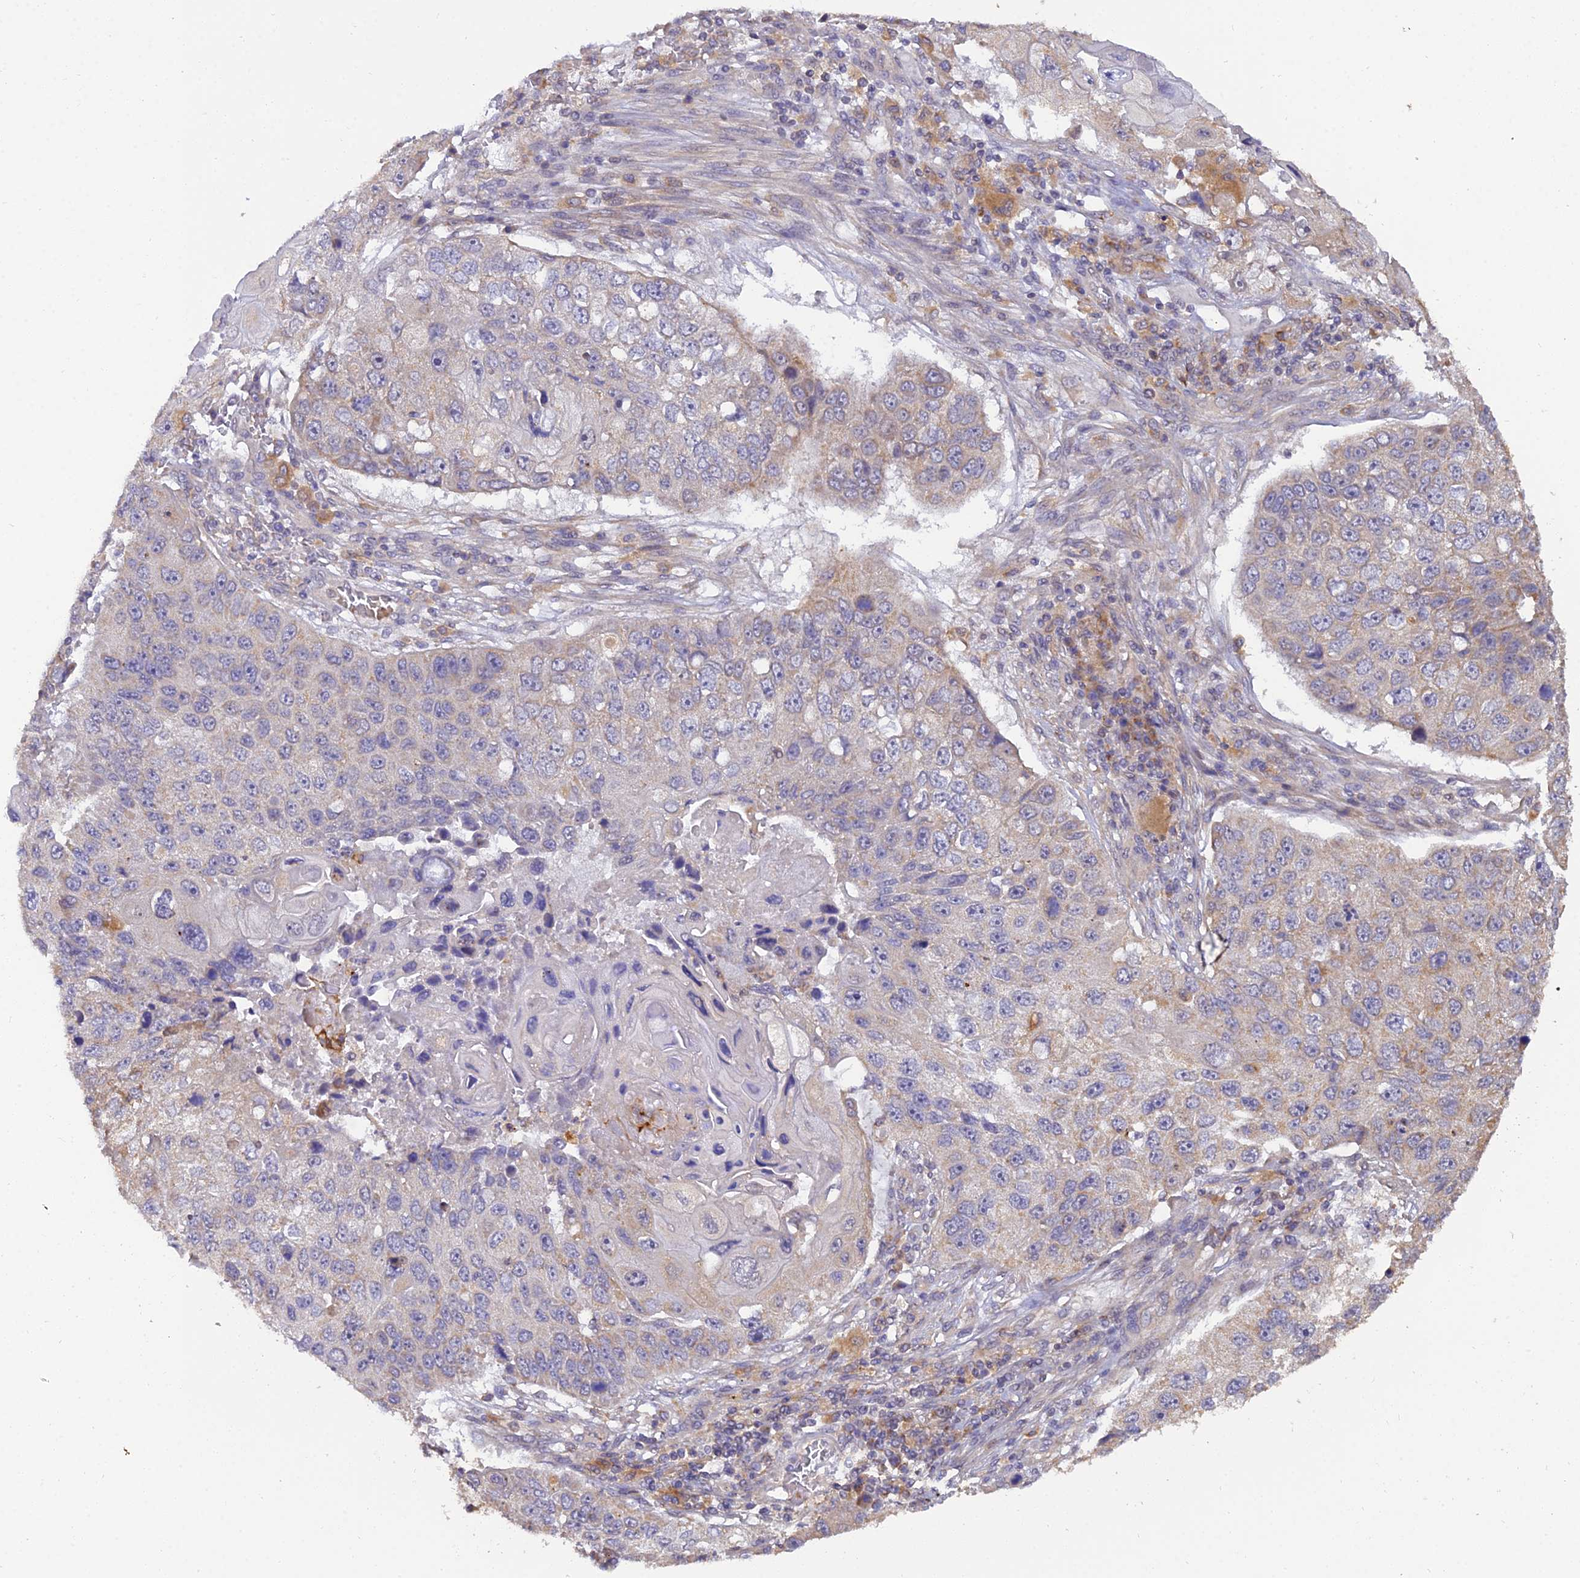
{"staining": {"intensity": "moderate", "quantity": "<25%", "location": "cytoplasmic/membranous"}, "tissue": "lung cancer", "cell_type": "Tumor cells", "image_type": "cancer", "snomed": [{"axis": "morphology", "description": "Squamous cell carcinoma, NOS"}, {"axis": "topography", "description": "Lung"}], "caption": "Lung squamous cell carcinoma stained for a protein (brown) shows moderate cytoplasmic/membranous positive expression in approximately <25% of tumor cells.", "gene": "ARL8B", "patient": {"sex": "male", "age": 61}}